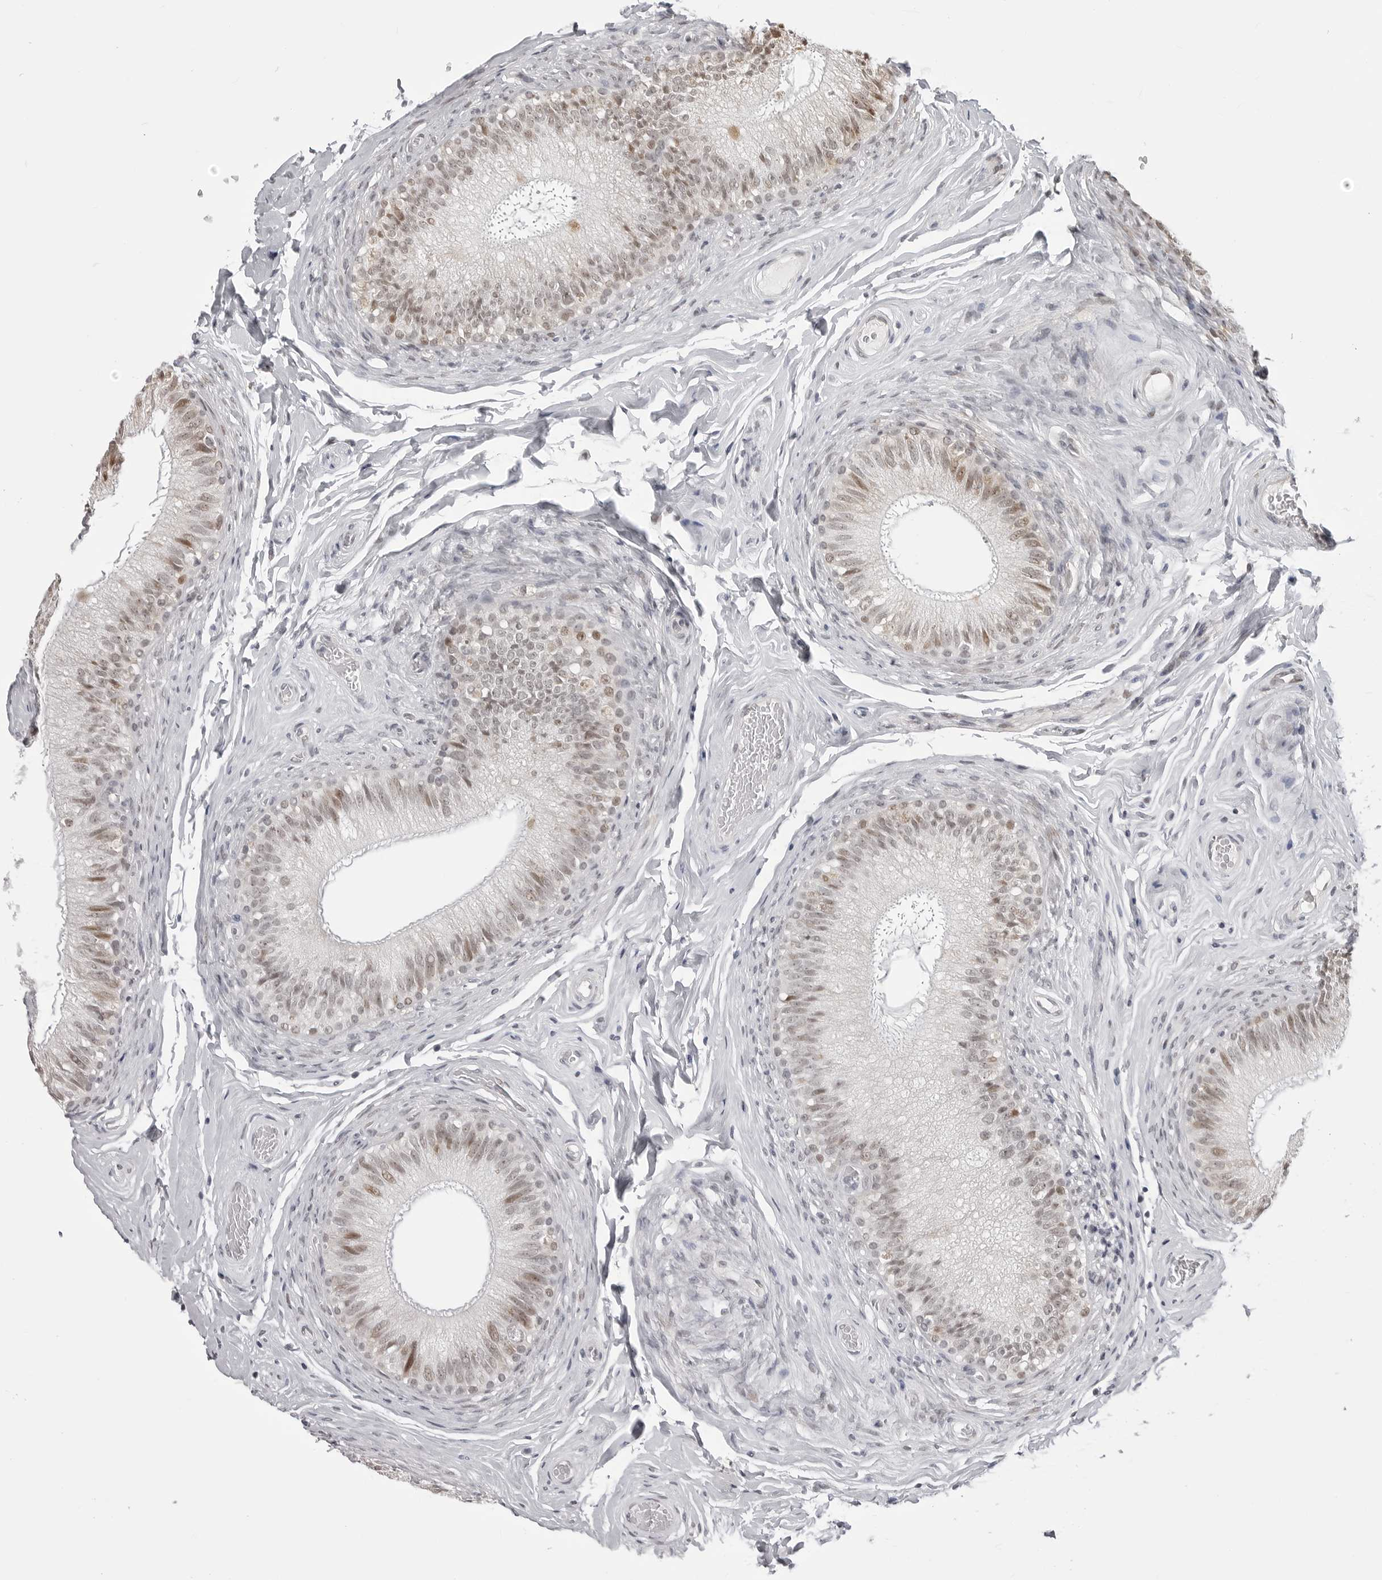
{"staining": {"intensity": "weak", "quantity": ">75%", "location": "nuclear"}, "tissue": "epididymis", "cell_type": "Glandular cells", "image_type": "normal", "snomed": [{"axis": "morphology", "description": "Normal tissue, NOS"}, {"axis": "topography", "description": "Epididymis"}], "caption": "Glandular cells show low levels of weak nuclear expression in about >75% of cells in benign epididymis. Using DAB (3,3'-diaminobenzidine) (brown) and hematoxylin (blue) stains, captured at high magnification using brightfield microscopy.", "gene": "PHF3", "patient": {"sex": "male", "age": 49}}